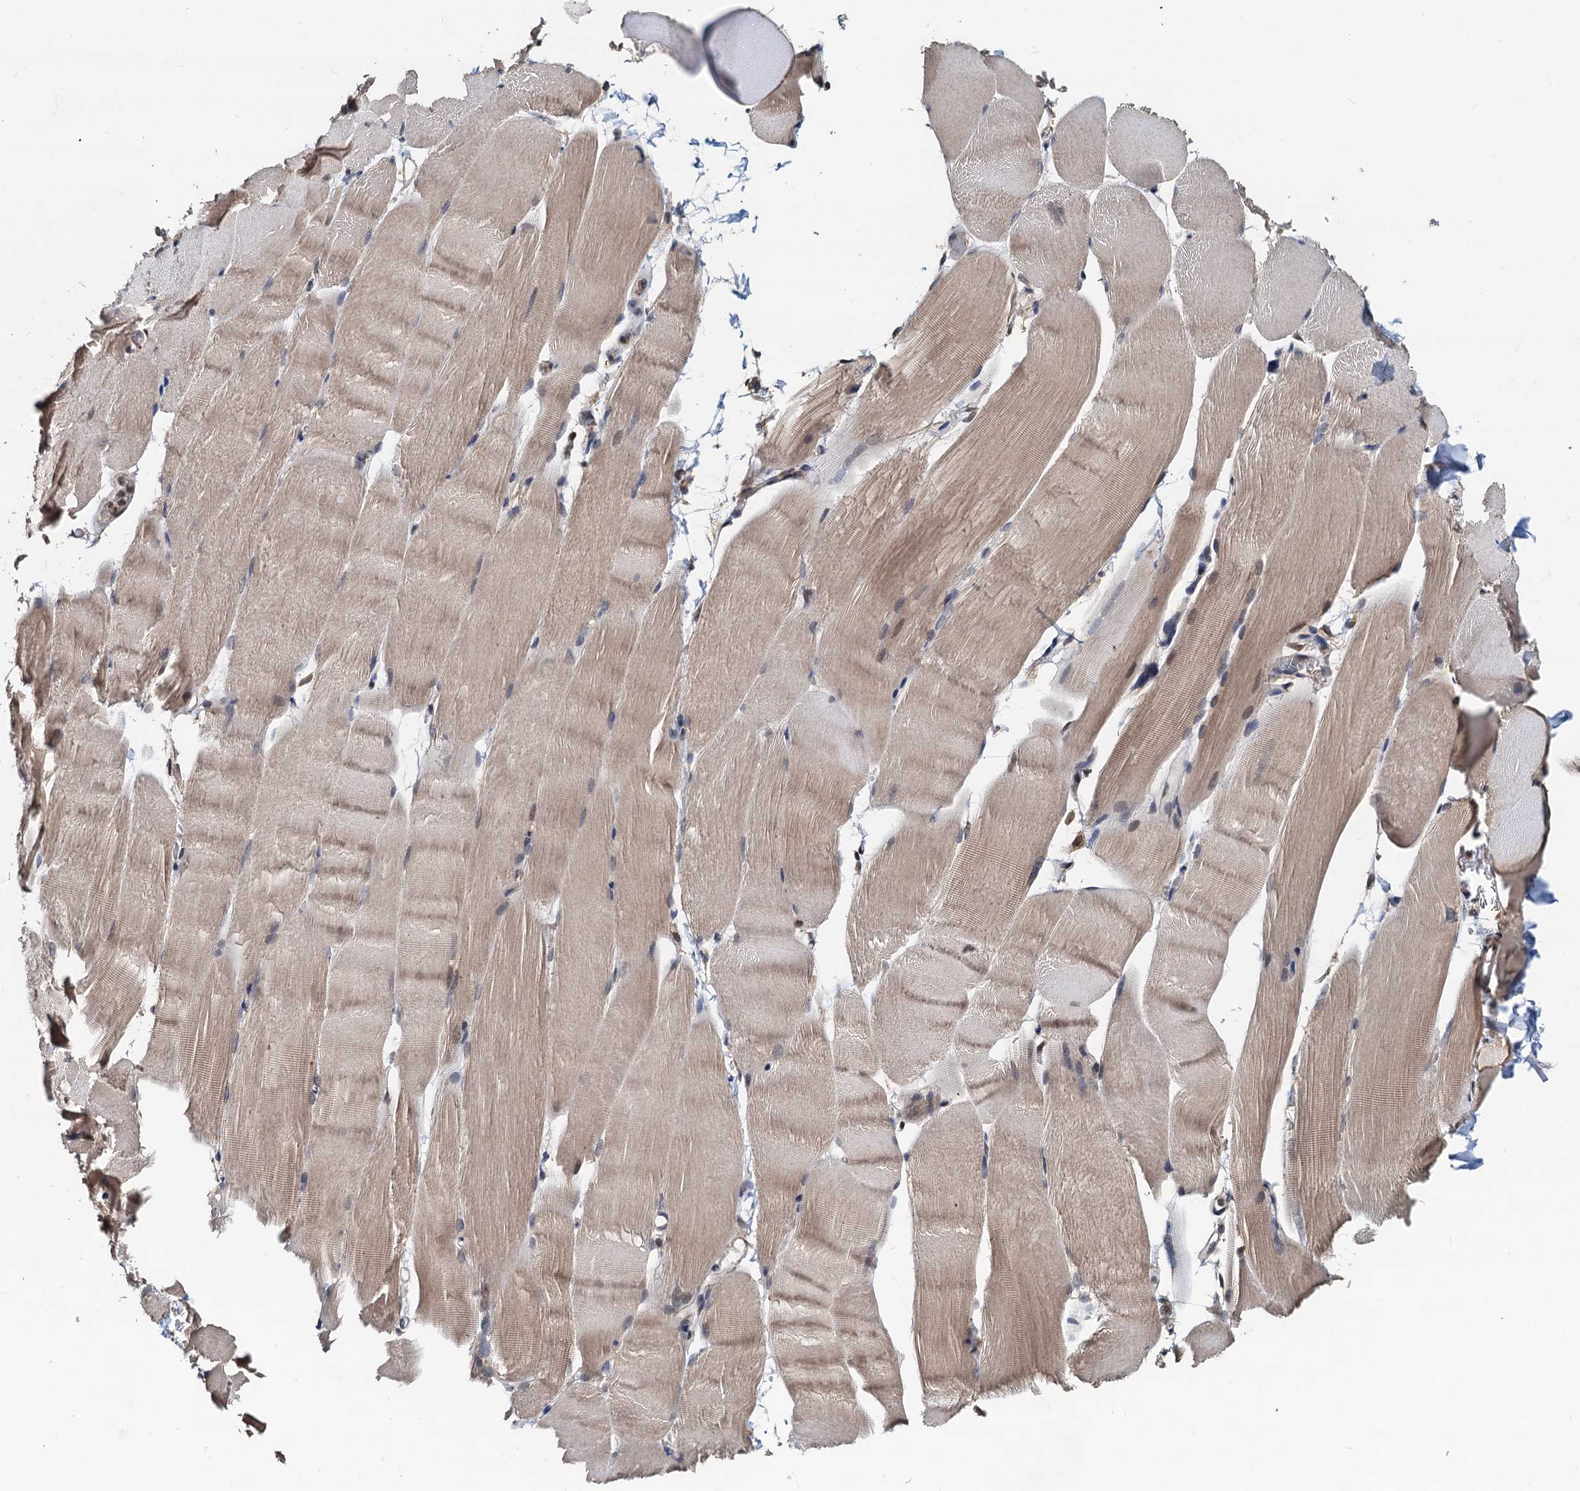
{"staining": {"intensity": "weak", "quantity": "25%-75%", "location": "cytoplasmic/membranous"}, "tissue": "skeletal muscle", "cell_type": "Myocytes", "image_type": "normal", "snomed": [{"axis": "morphology", "description": "Normal tissue, NOS"}, {"axis": "topography", "description": "Skeletal muscle"}, {"axis": "topography", "description": "Parathyroid gland"}], "caption": "Immunohistochemistry micrograph of benign skeletal muscle: skeletal muscle stained using immunohistochemistry exhibits low levels of weak protein expression localized specifically in the cytoplasmic/membranous of myocytes, appearing as a cytoplasmic/membranous brown color.", "gene": "MCMBP", "patient": {"sex": "female", "age": 37}}